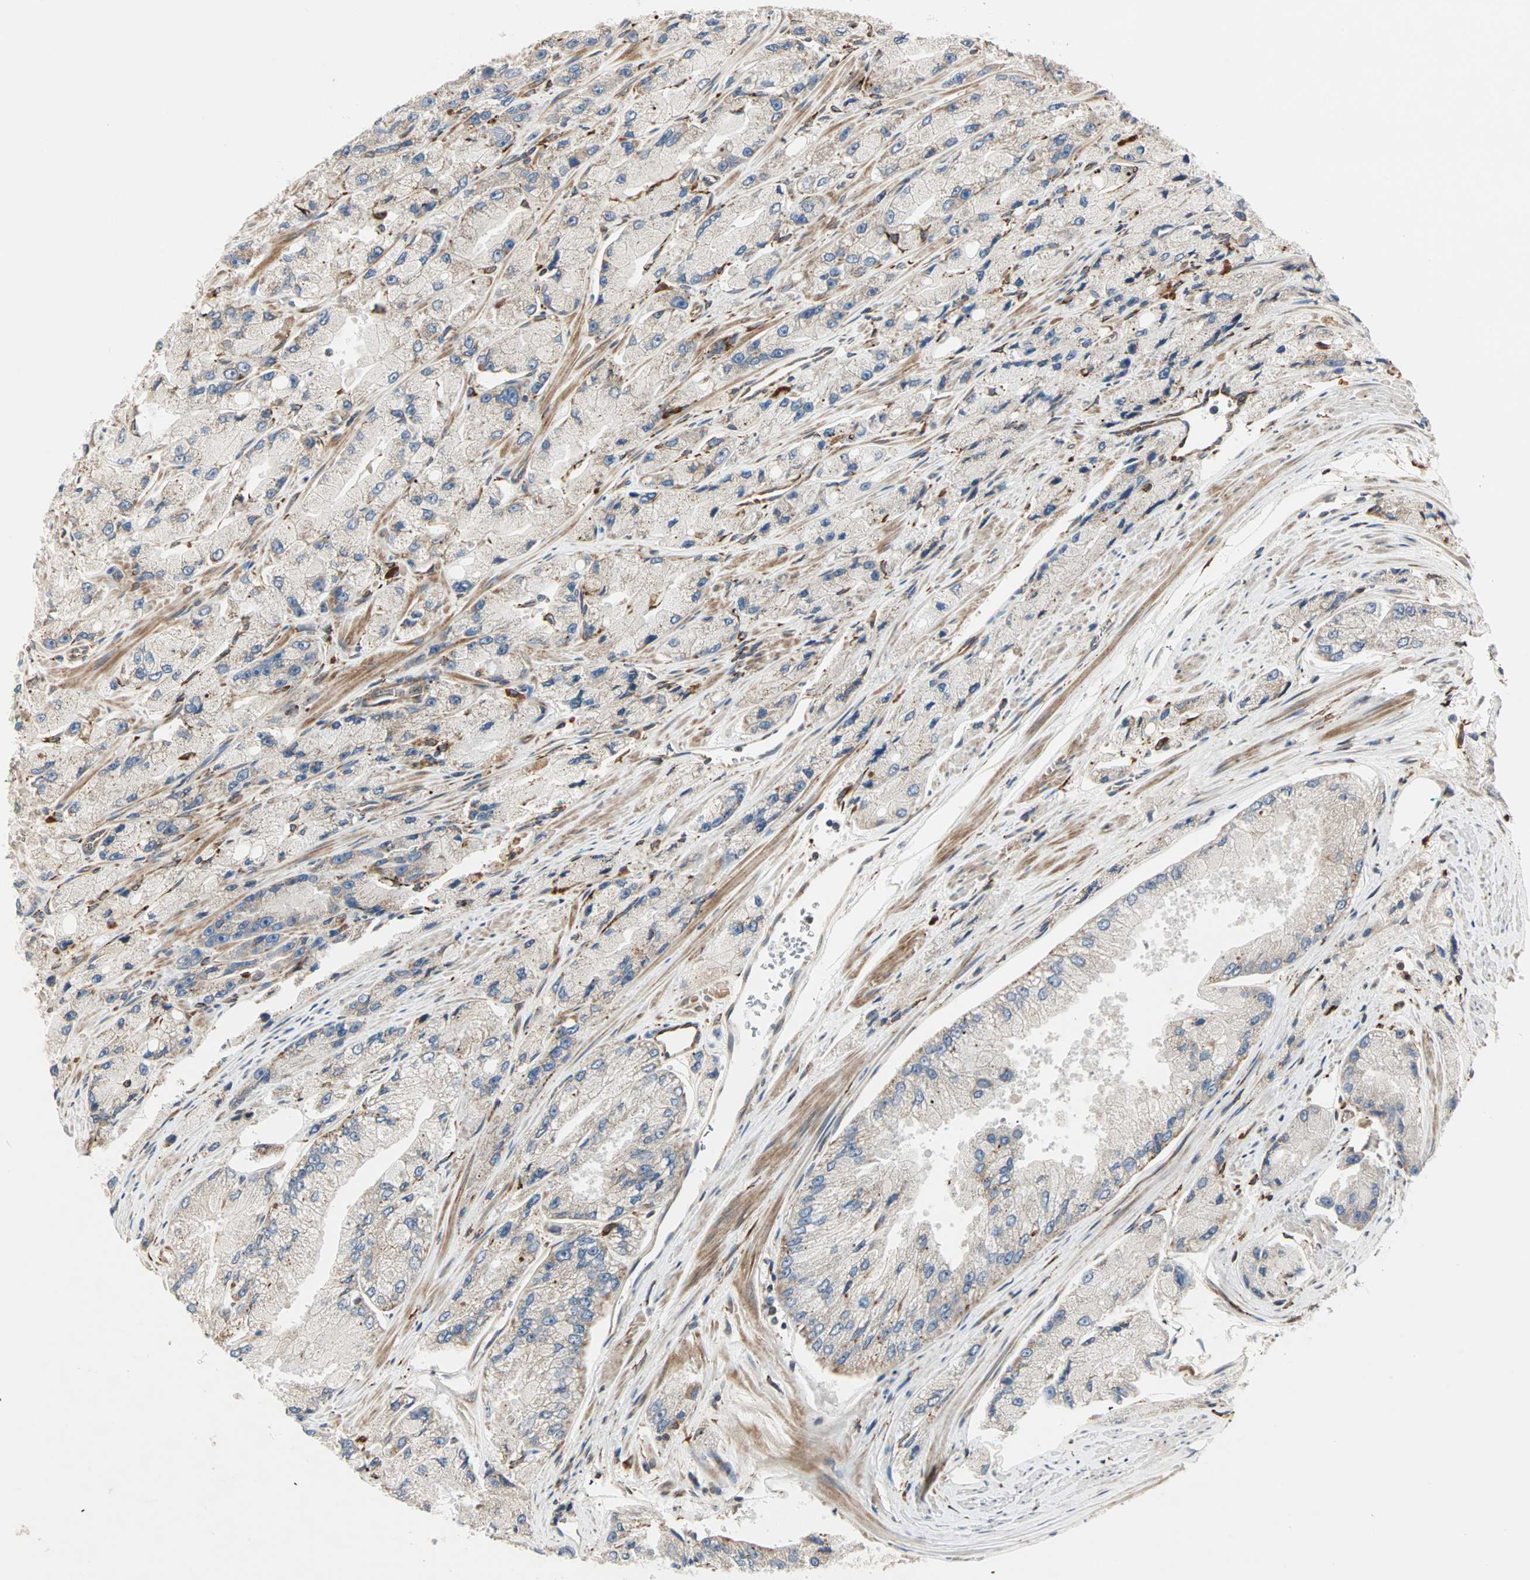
{"staining": {"intensity": "weak", "quantity": "<25%", "location": "cytoplasmic/membranous"}, "tissue": "prostate cancer", "cell_type": "Tumor cells", "image_type": "cancer", "snomed": [{"axis": "morphology", "description": "Adenocarcinoma, High grade"}, {"axis": "topography", "description": "Prostate"}], "caption": "A micrograph of human prostate cancer (high-grade adenocarcinoma) is negative for staining in tumor cells. (Stains: DAB immunohistochemistry (IHC) with hematoxylin counter stain, Microscopy: brightfield microscopy at high magnification).", "gene": "H6PD", "patient": {"sex": "male", "age": 58}}